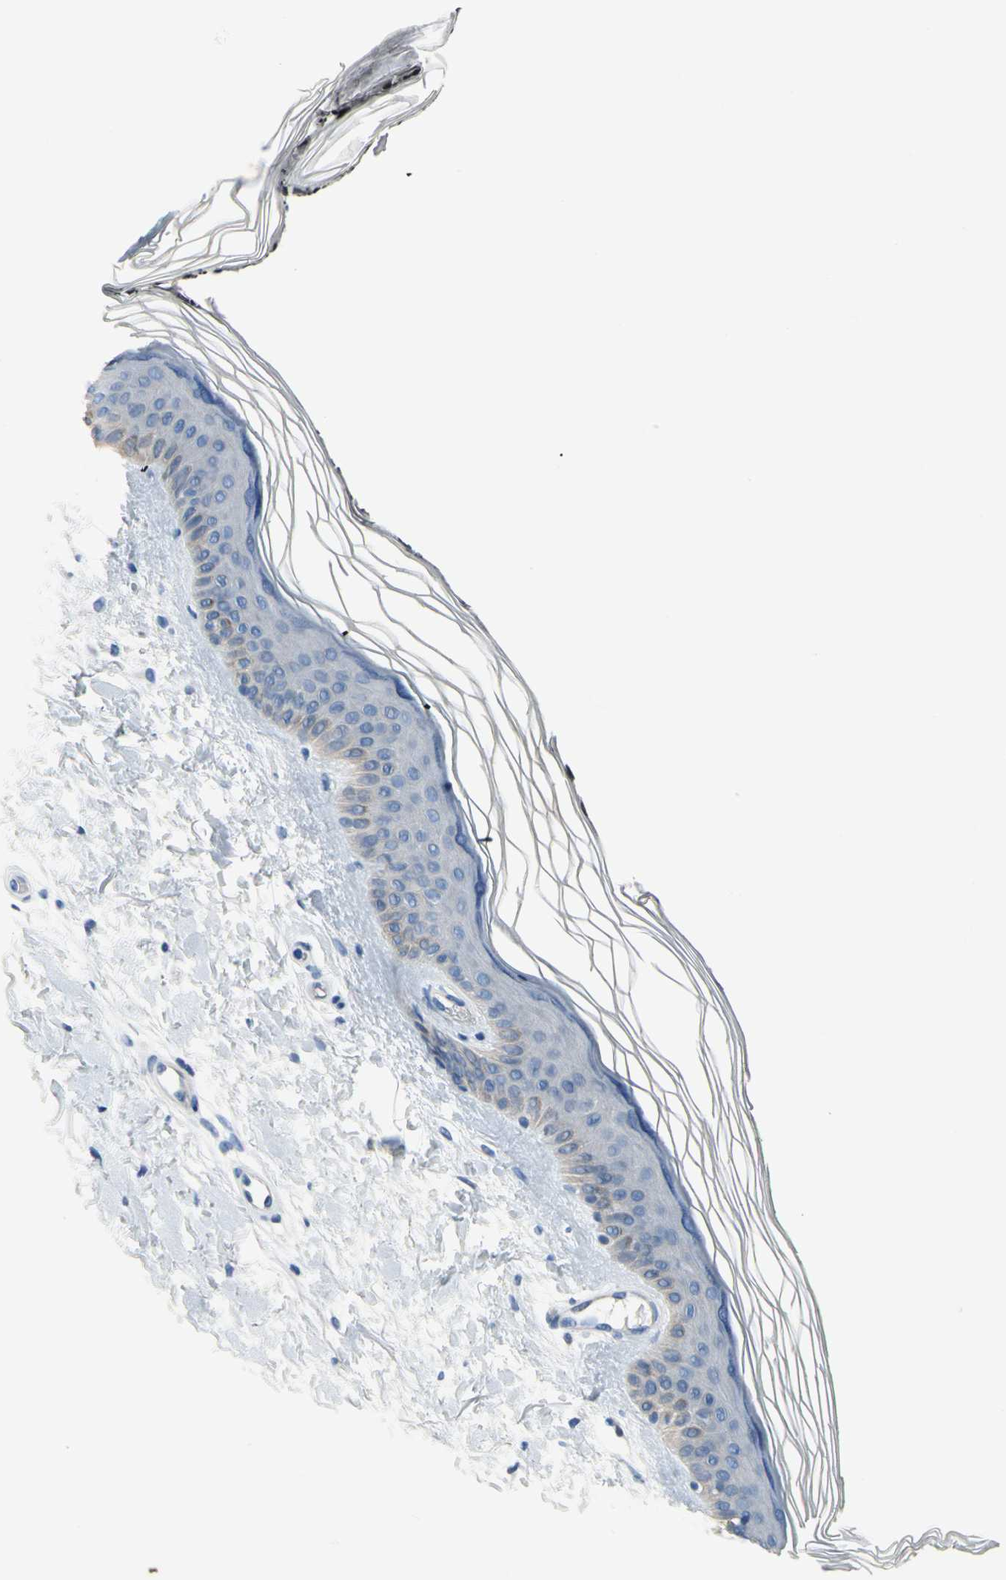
{"staining": {"intensity": "negative", "quantity": "none", "location": "none"}, "tissue": "skin", "cell_type": "Fibroblasts", "image_type": "normal", "snomed": [{"axis": "morphology", "description": "Normal tissue, NOS"}, {"axis": "topography", "description": "Skin"}], "caption": "The image shows no significant positivity in fibroblasts of skin.", "gene": "MUC5B", "patient": {"sex": "female", "age": 19}}